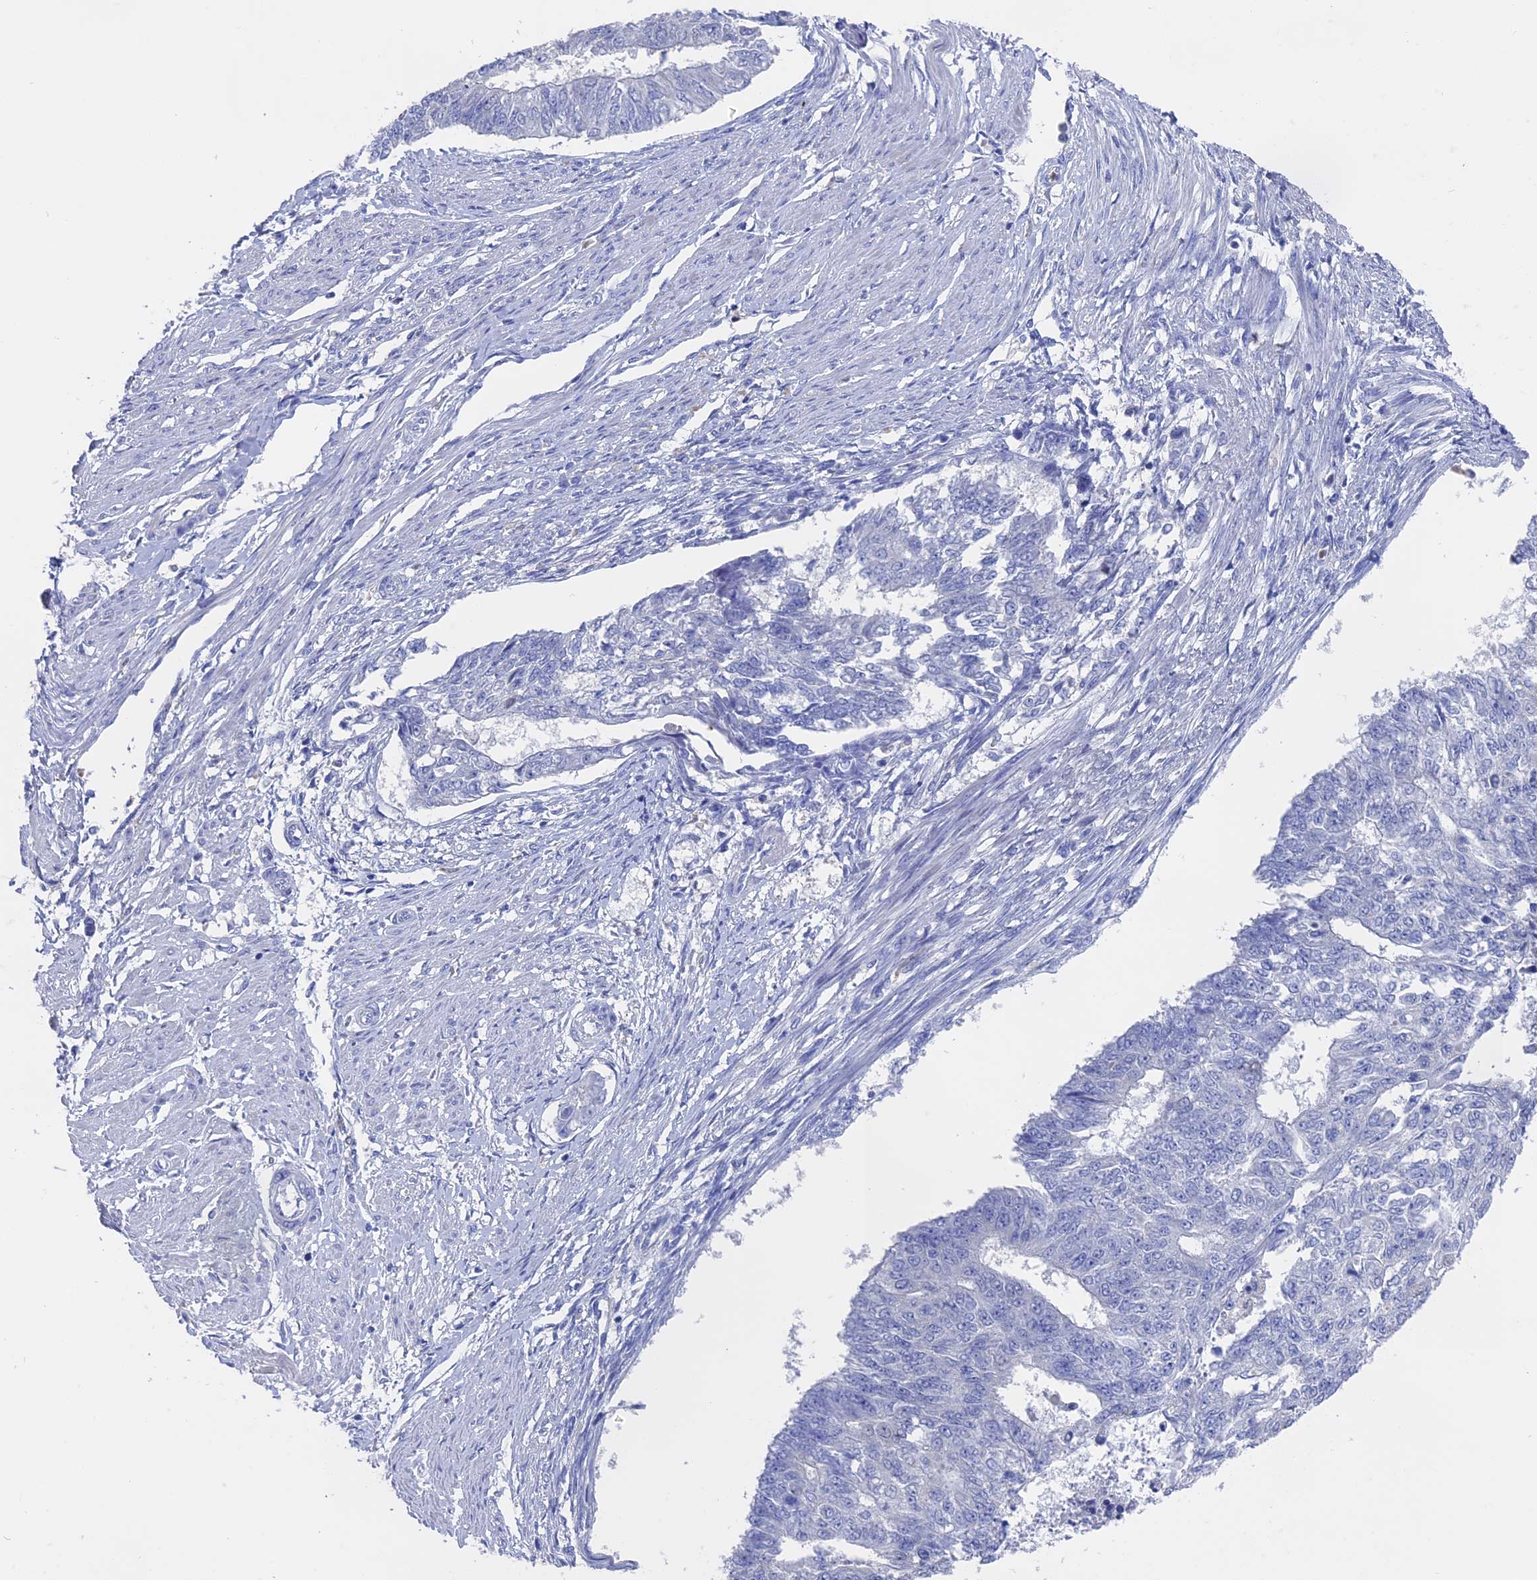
{"staining": {"intensity": "negative", "quantity": "none", "location": "none"}, "tissue": "endometrial cancer", "cell_type": "Tumor cells", "image_type": "cancer", "snomed": [{"axis": "morphology", "description": "Adenocarcinoma, NOS"}, {"axis": "topography", "description": "Endometrium"}], "caption": "Histopathology image shows no significant protein expression in tumor cells of endometrial cancer (adenocarcinoma).", "gene": "NCF4", "patient": {"sex": "female", "age": 32}}